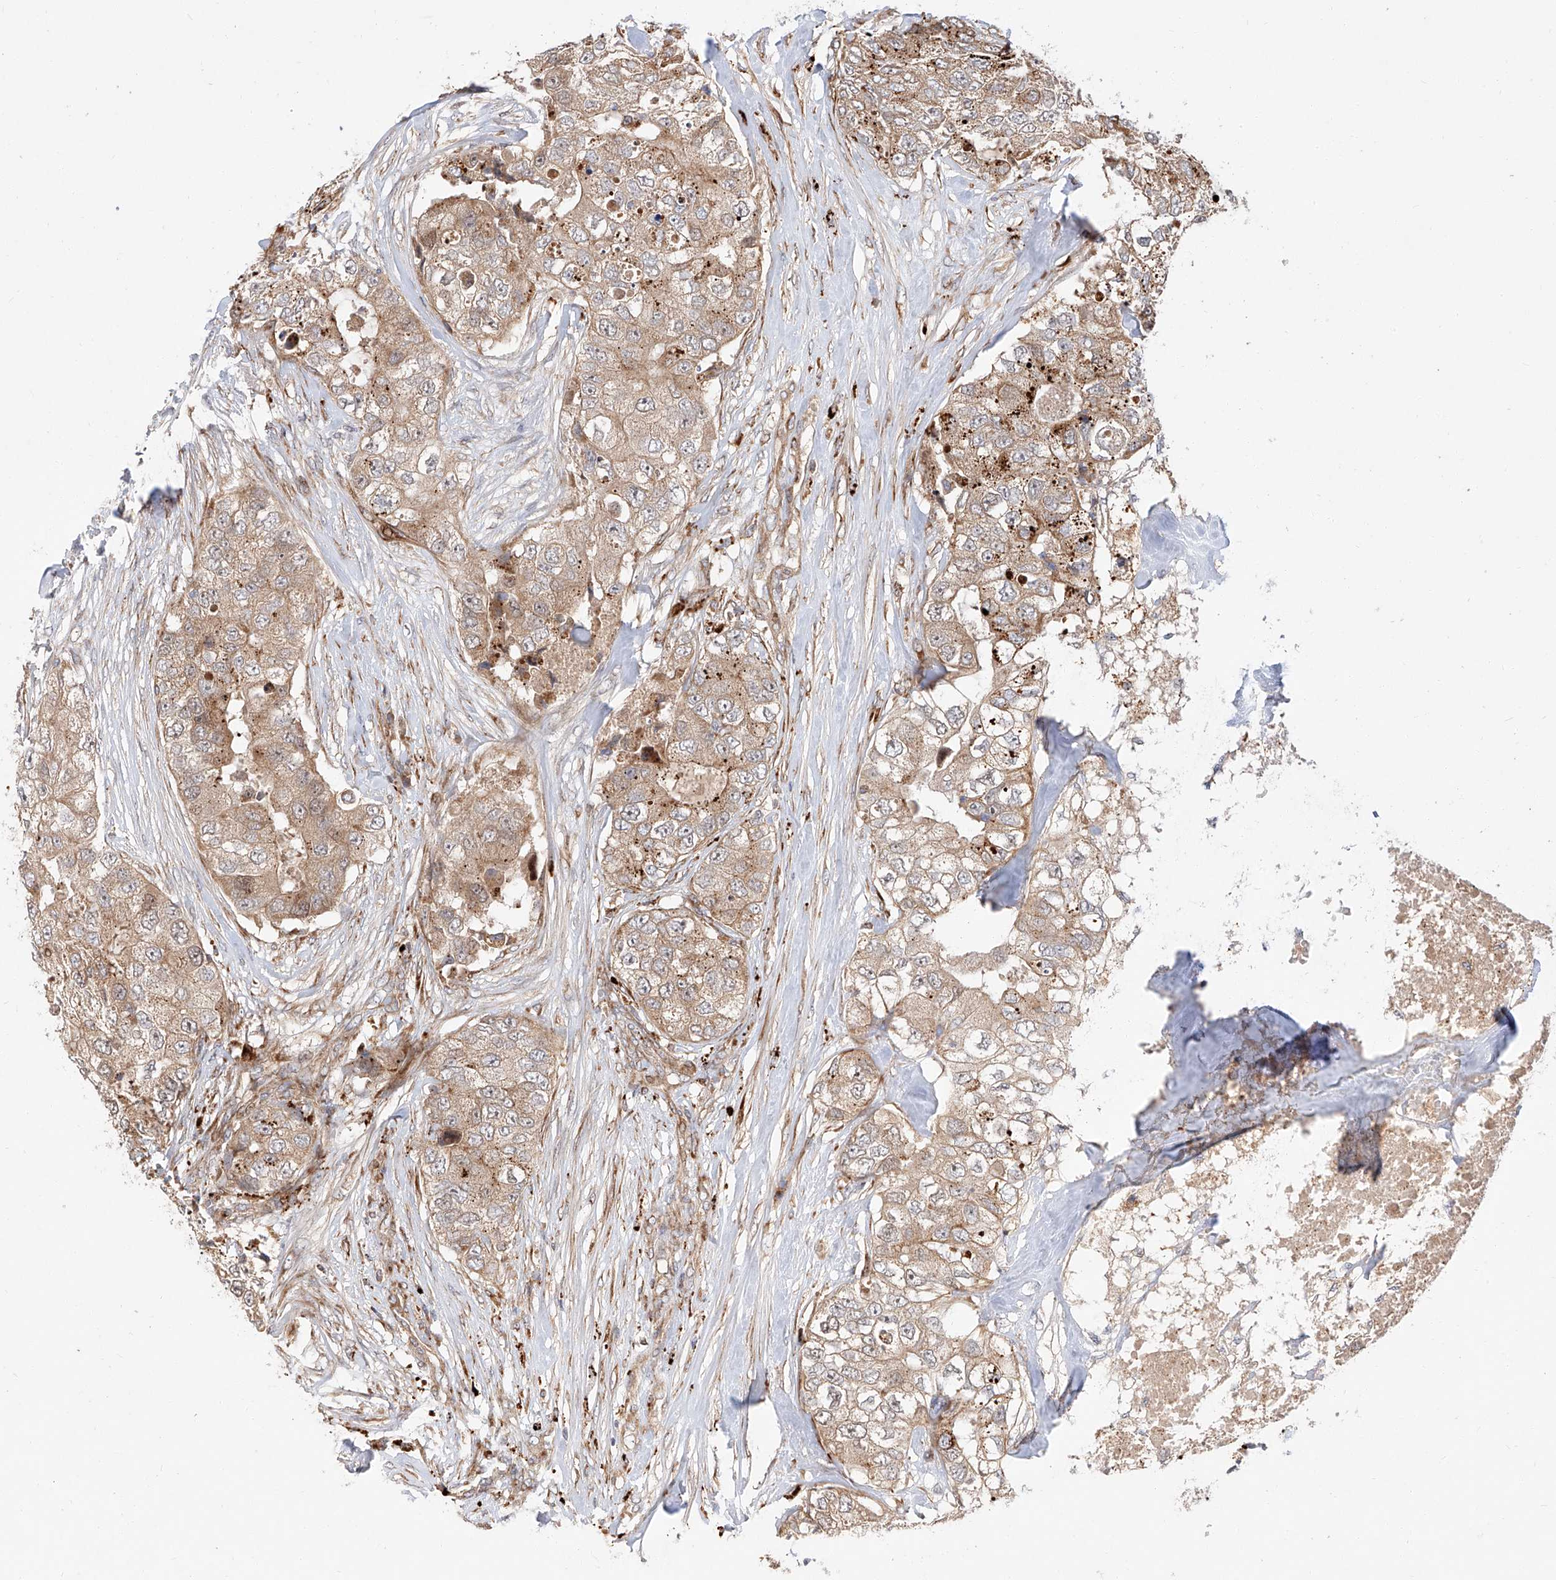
{"staining": {"intensity": "weak", "quantity": ">75%", "location": "cytoplasmic/membranous"}, "tissue": "breast cancer", "cell_type": "Tumor cells", "image_type": "cancer", "snomed": [{"axis": "morphology", "description": "Duct carcinoma"}, {"axis": "topography", "description": "Breast"}], "caption": "The immunohistochemical stain labels weak cytoplasmic/membranous staining in tumor cells of breast cancer (intraductal carcinoma) tissue.", "gene": "DIRAS3", "patient": {"sex": "female", "age": 62}}